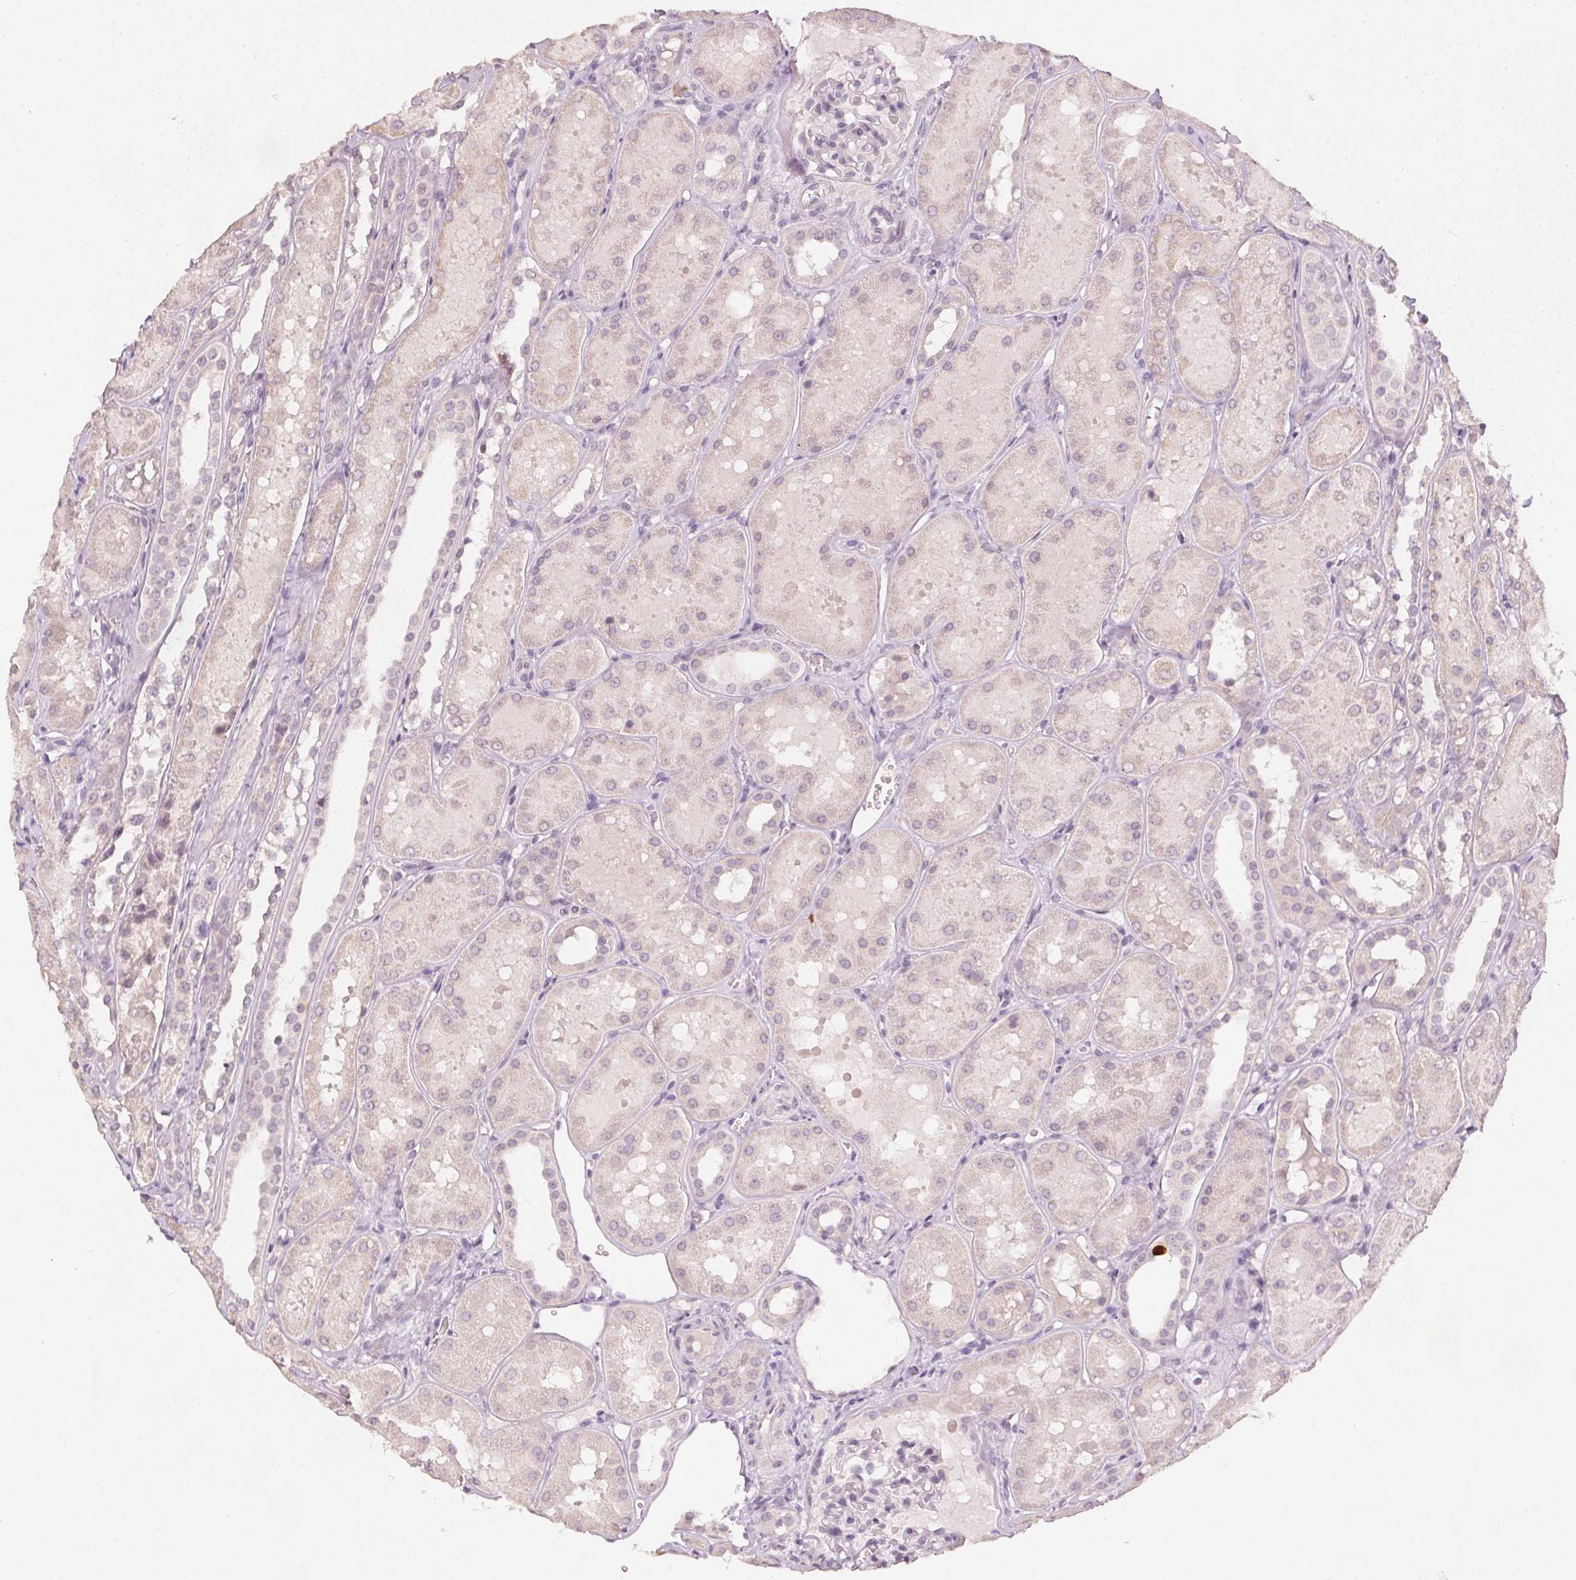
{"staining": {"intensity": "strong", "quantity": "<25%", "location": "nuclear"}, "tissue": "kidney", "cell_type": "Cells in glomeruli", "image_type": "normal", "snomed": [{"axis": "morphology", "description": "Normal tissue, NOS"}, {"axis": "topography", "description": "Kidney"}, {"axis": "topography", "description": "Urinary bladder"}], "caption": "Kidney stained with a protein marker reveals strong staining in cells in glomeruli.", "gene": "ANLN", "patient": {"sex": "male", "age": 16}}